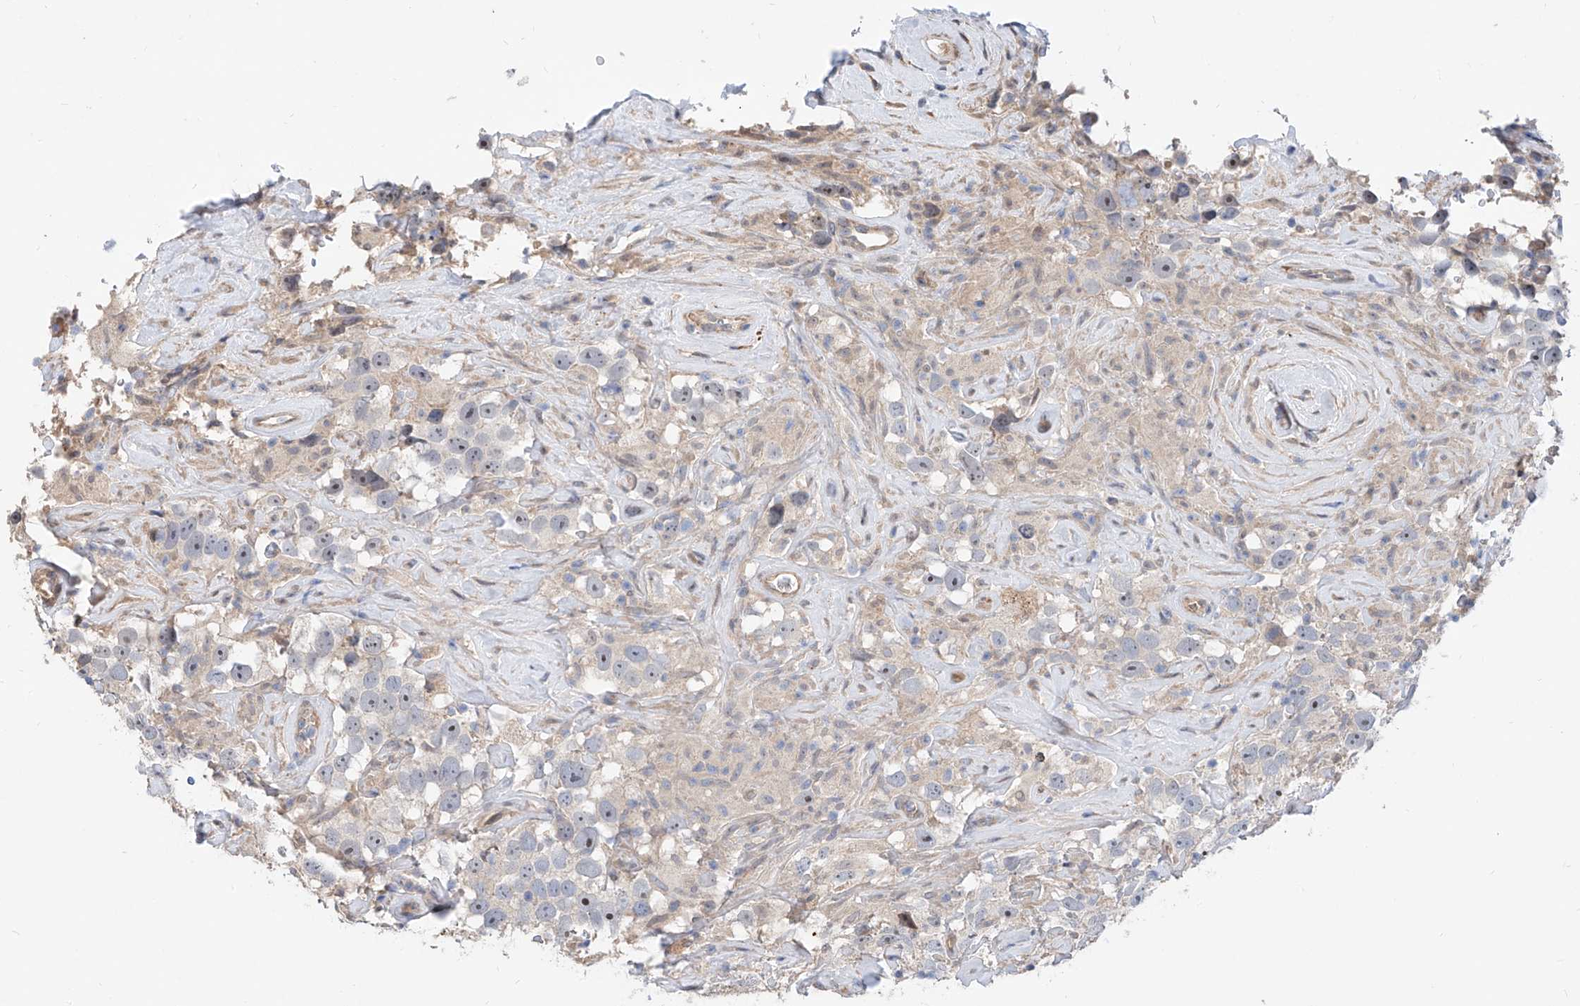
{"staining": {"intensity": "negative", "quantity": "none", "location": "none"}, "tissue": "testis cancer", "cell_type": "Tumor cells", "image_type": "cancer", "snomed": [{"axis": "morphology", "description": "Seminoma, NOS"}, {"axis": "topography", "description": "Testis"}], "caption": "Tumor cells are negative for protein expression in human testis cancer. (DAB (3,3'-diaminobenzidine) immunohistochemistry (IHC) visualized using brightfield microscopy, high magnification).", "gene": "MAGEE2", "patient": {"sex": "male", "age": 49}}